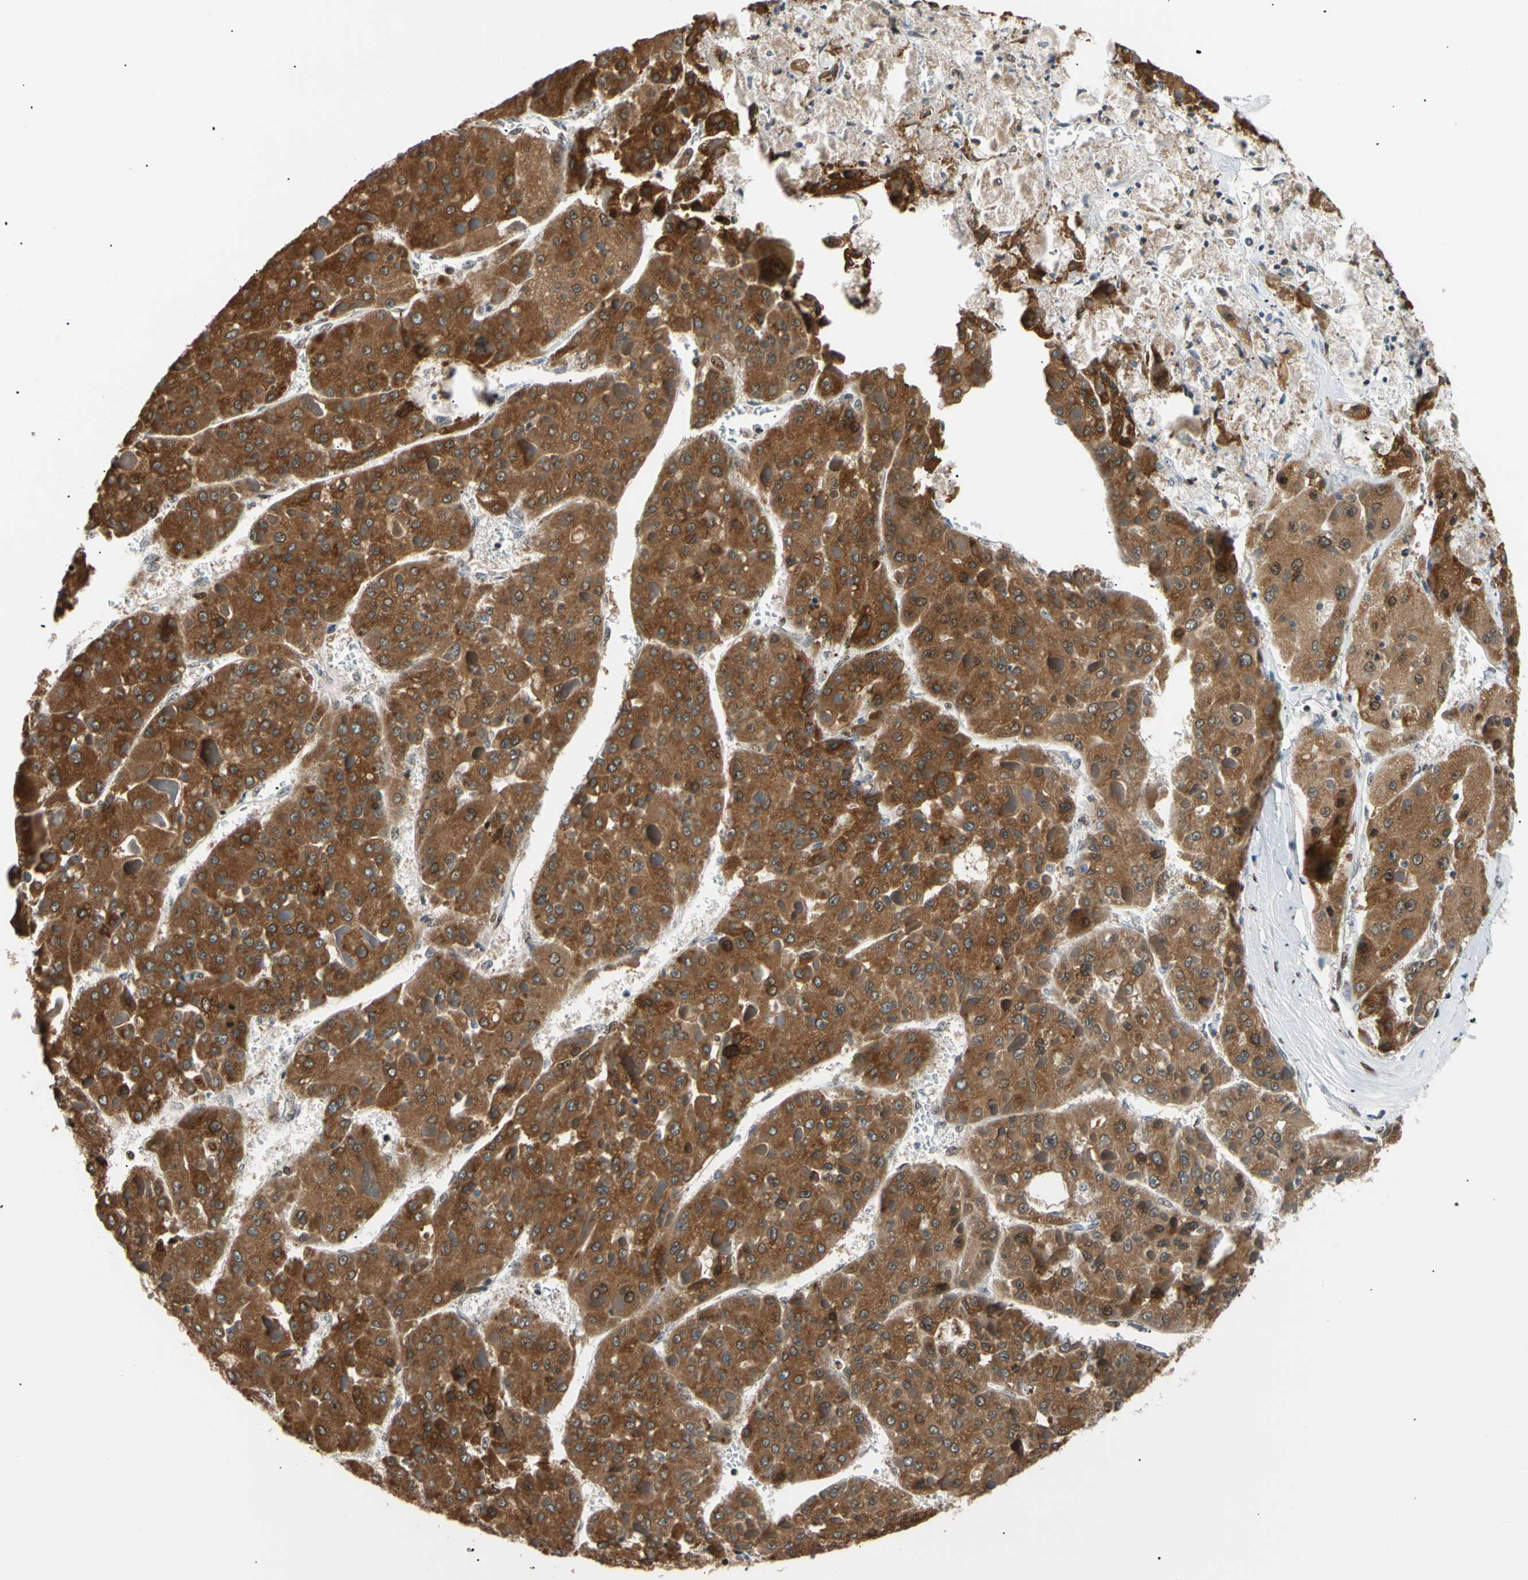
{"staining": {"intensity": "strong", "quantity": ">75%", "location": "cytoplasmic/membranous"}, "tissue": "liver cancer", "cell_type": "Tumor cells", "image_type": "cancer", "snomed": [{"axis": "morphology", "description": "Carcinoma, Hepatocellular, NOS"}, {"axis": "topography", "description": "Liver"}], "caption": "A brown stain labels strong cytoplasmic/membranous staining of a protein in liver cancer (hepatocellular carcinoma) tumor cells. (IHC, brightfield microscopy, high magnification).", "gene": "E2F1", "patient": {"sex": "female", "age": 73}}